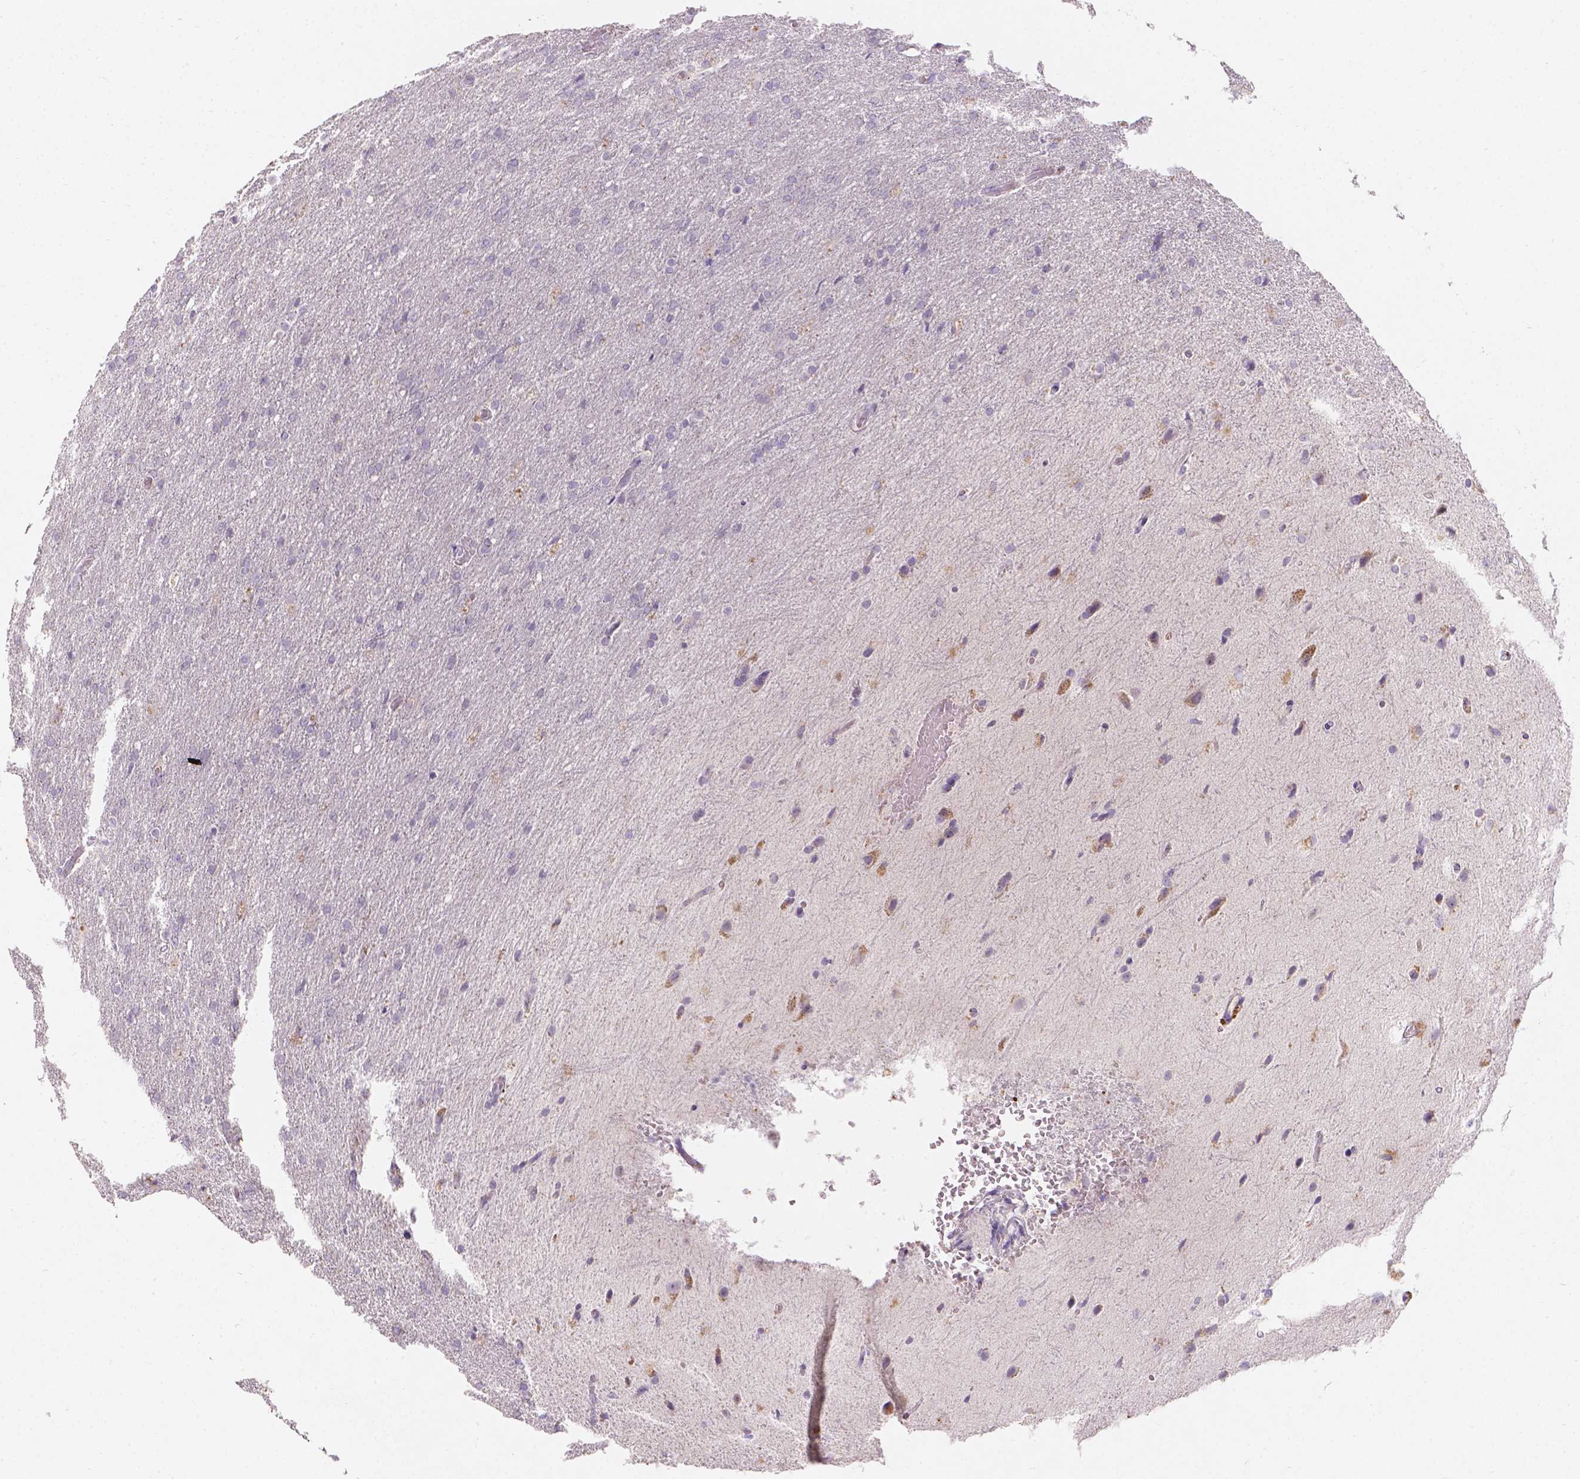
{"staining": {"intensity": "negative", "quantity": "none", "location": "none"}, "tissue": "glioma", "cell_type": "Tumor cells", "image_type": "cancer", "snomed": [{"axis": "morphology", "description": "Glioma, malignant, High grade"}, {"axis": "topography", "description": "Brain"}], "caption": "DAB immunohistochemical staining of human glioma displays no significant expression in tumor cells.", "gene": "DCAF4L1", "patient": {"sex": "male", "age": 68}}